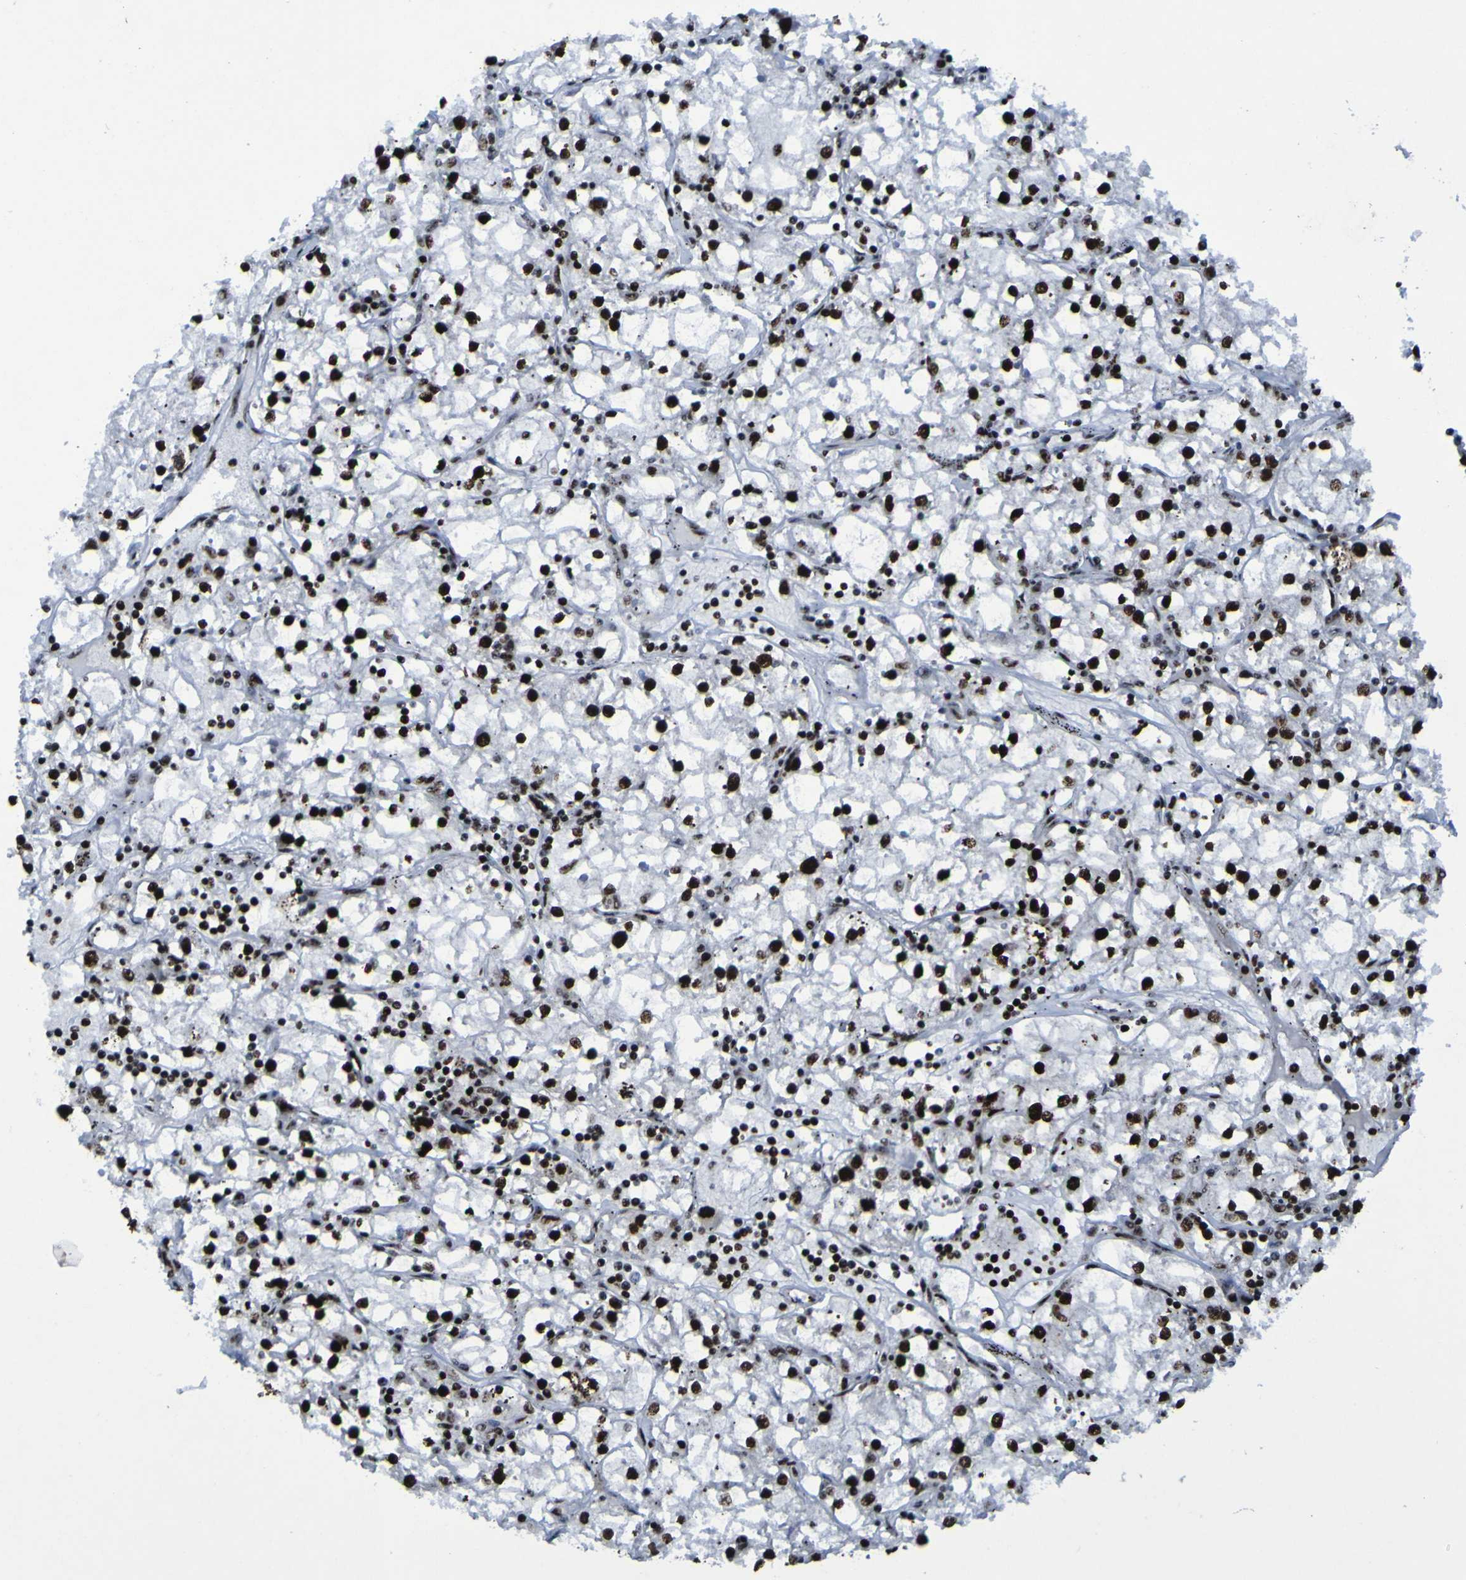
{"staining": {"intensity": "strong", "quantity": ">75%", "location": "nuclear"}, "tissue": "renal cancer", "cell_type": "Tumor cells", "image_type": "cancer", "snomed": [{"axis": "morphology", "description": "Adenocarcinoma, NOS"}, {"axis": "topography", "description": "Kidney"}], "caption": "Strong nuclear expression for a protein is seen in approximately >75% of tumor cells of renal cancer using immunohistochemistry.", "gene": "NPM1", "patient": {"sex": "male", "age": 56}}